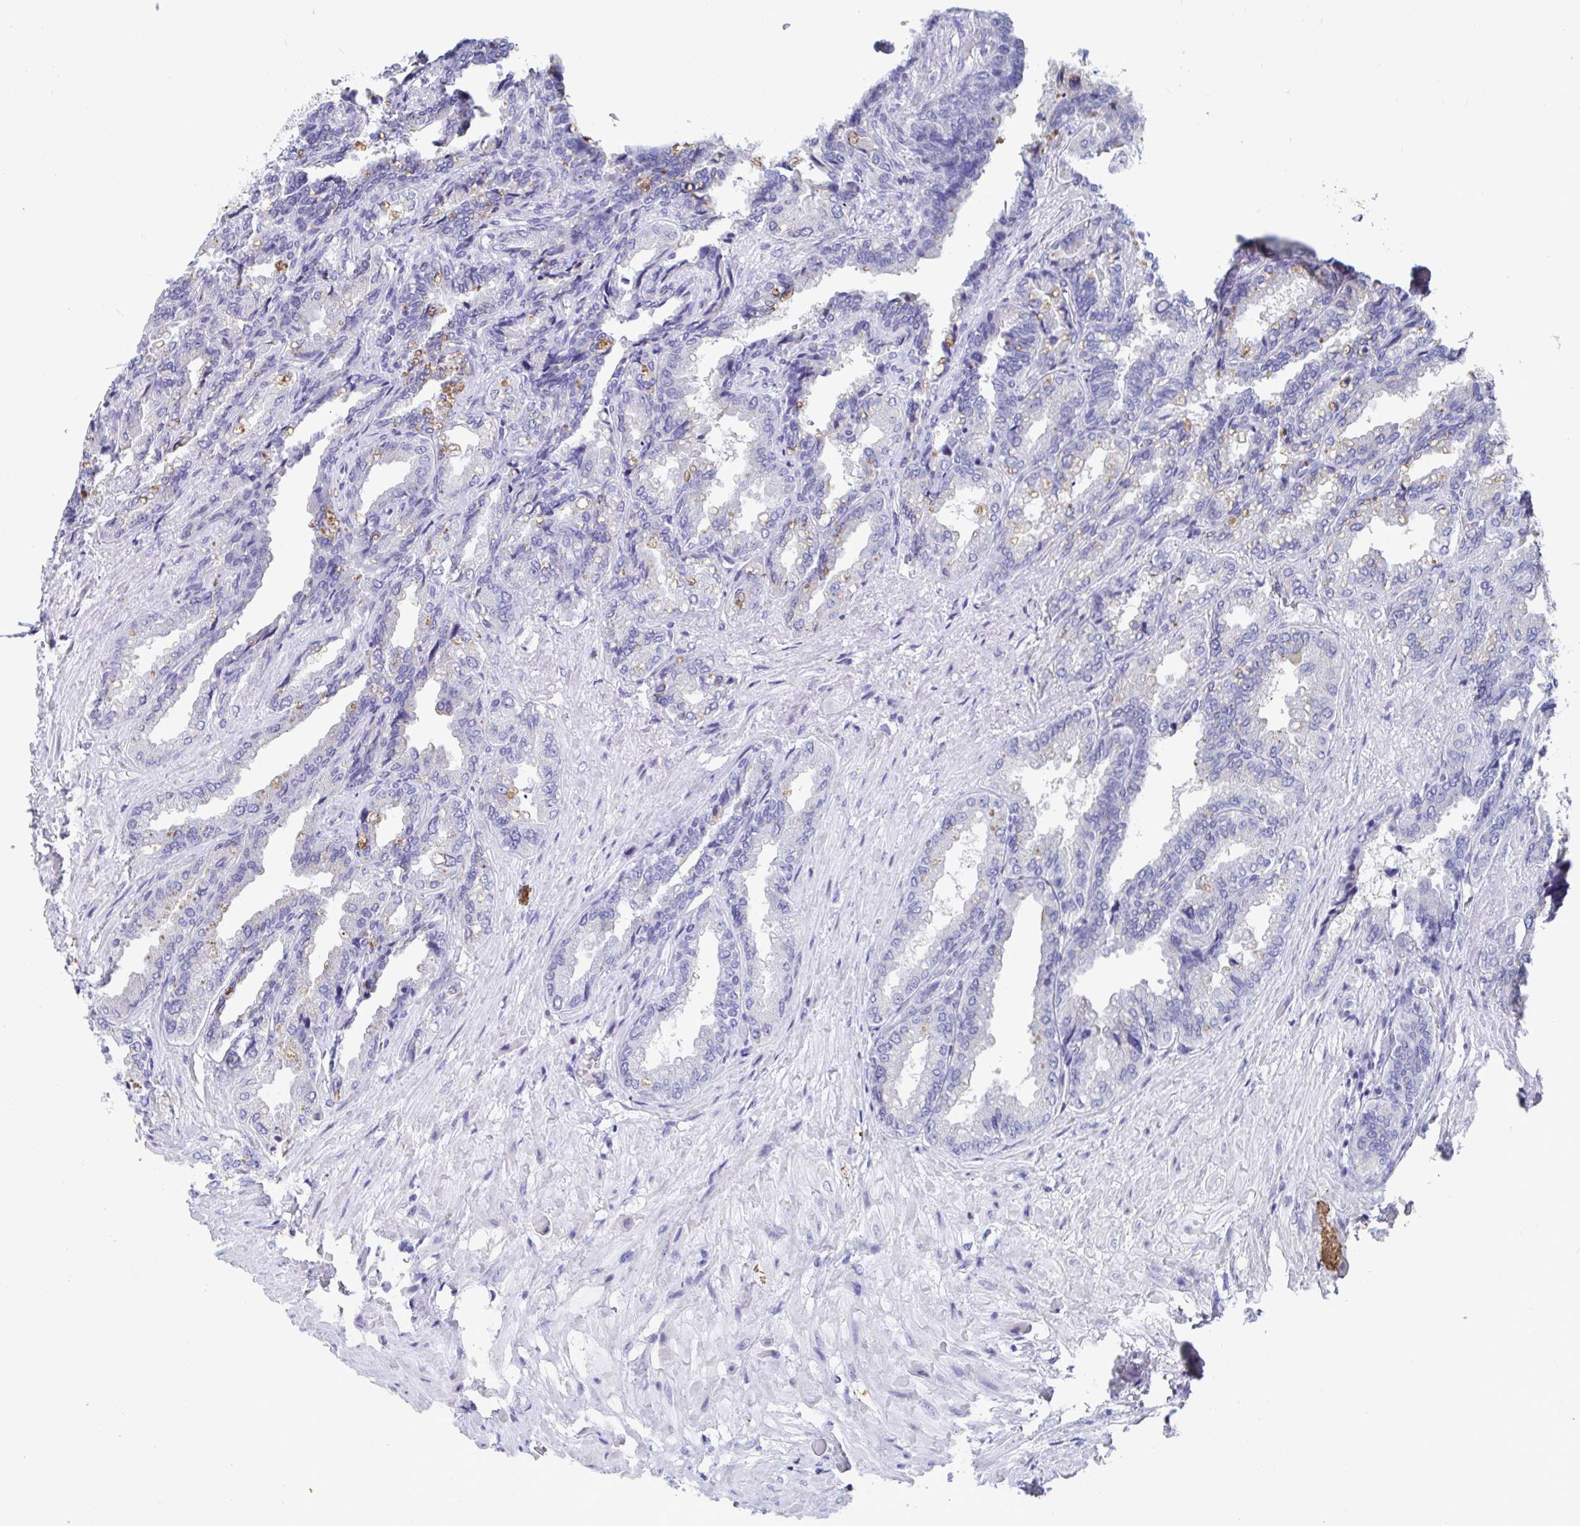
{"staining": {"intensity": "moderate", "quantity": "<25%", "location": "cytoplasmic/membranous"}, "tissue": "seminal vesicle", "cell_type": "Glandular cells", "image_type": "normal", "snomed": [{"axis": "morphology", "description": "Normal tissue, NOS"}, {"axis": "topography", "description": "Seminal veicle"}], "caption": "Seminal vesicle stained with a protein marker demonstrates moderate staining in glandular cells.", "gene": "TAS2R39", "patient": {"sex": "male", "age": 68}}